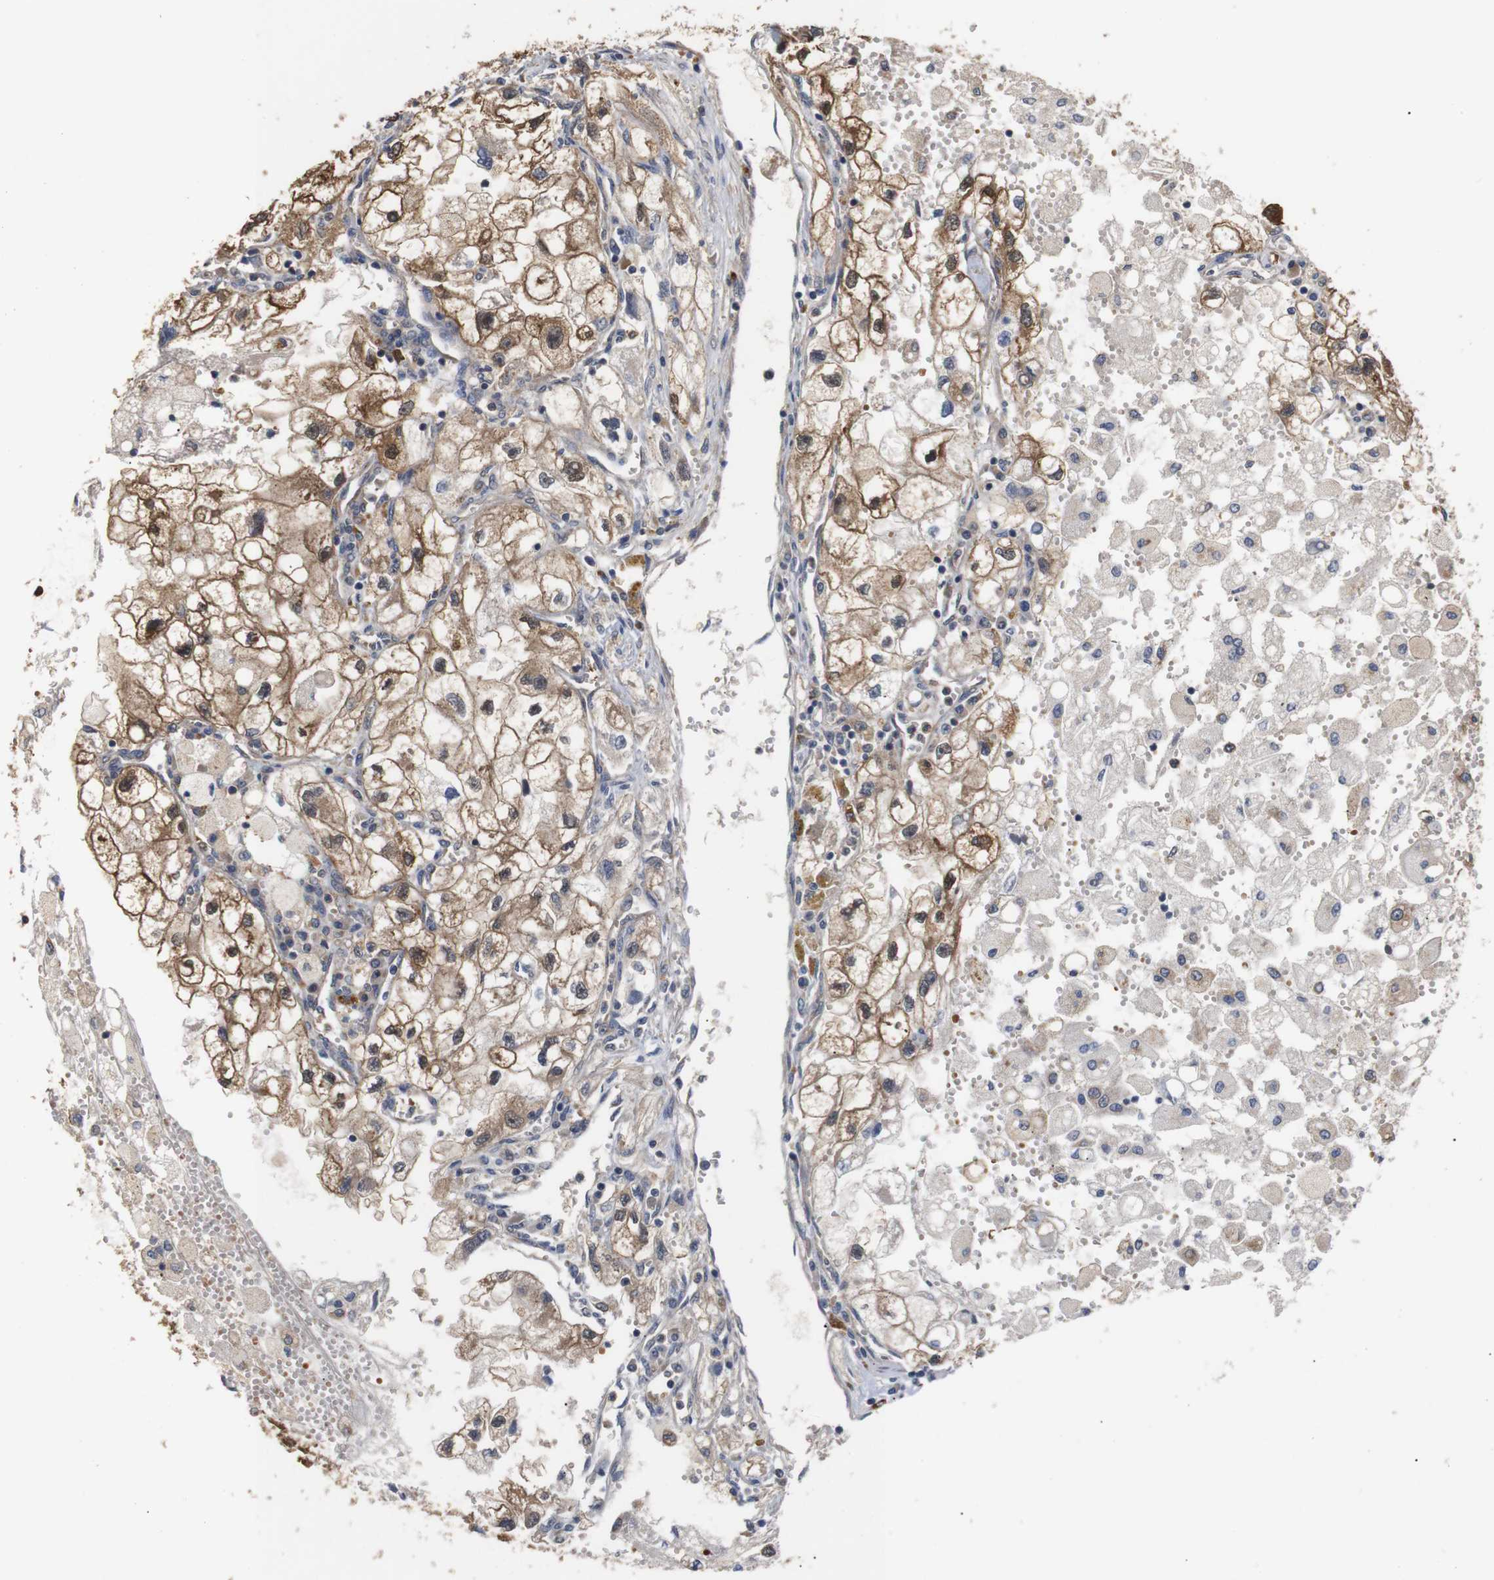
{"staining": {"intensity": "moderate", "quantity": ">75%", "location": "cytoplasmic/membranous"}, "tissue": "renal cancer", "cell_type": "Tumor cells", "image_type": "cancer", "snomed": [{"axis": "morphology", "description": "Adenocarcinoma, NOS"}, {"axis": "topography", "description": "Kidney"}], "caption": "This is an image of IHC staining of adenocarcinoma (renal), which shows moderate expression in the cytoplasmic/membranous of tumor cells.", "gene": "DDR1", "patient": {"sex": "female", "age": 70}}